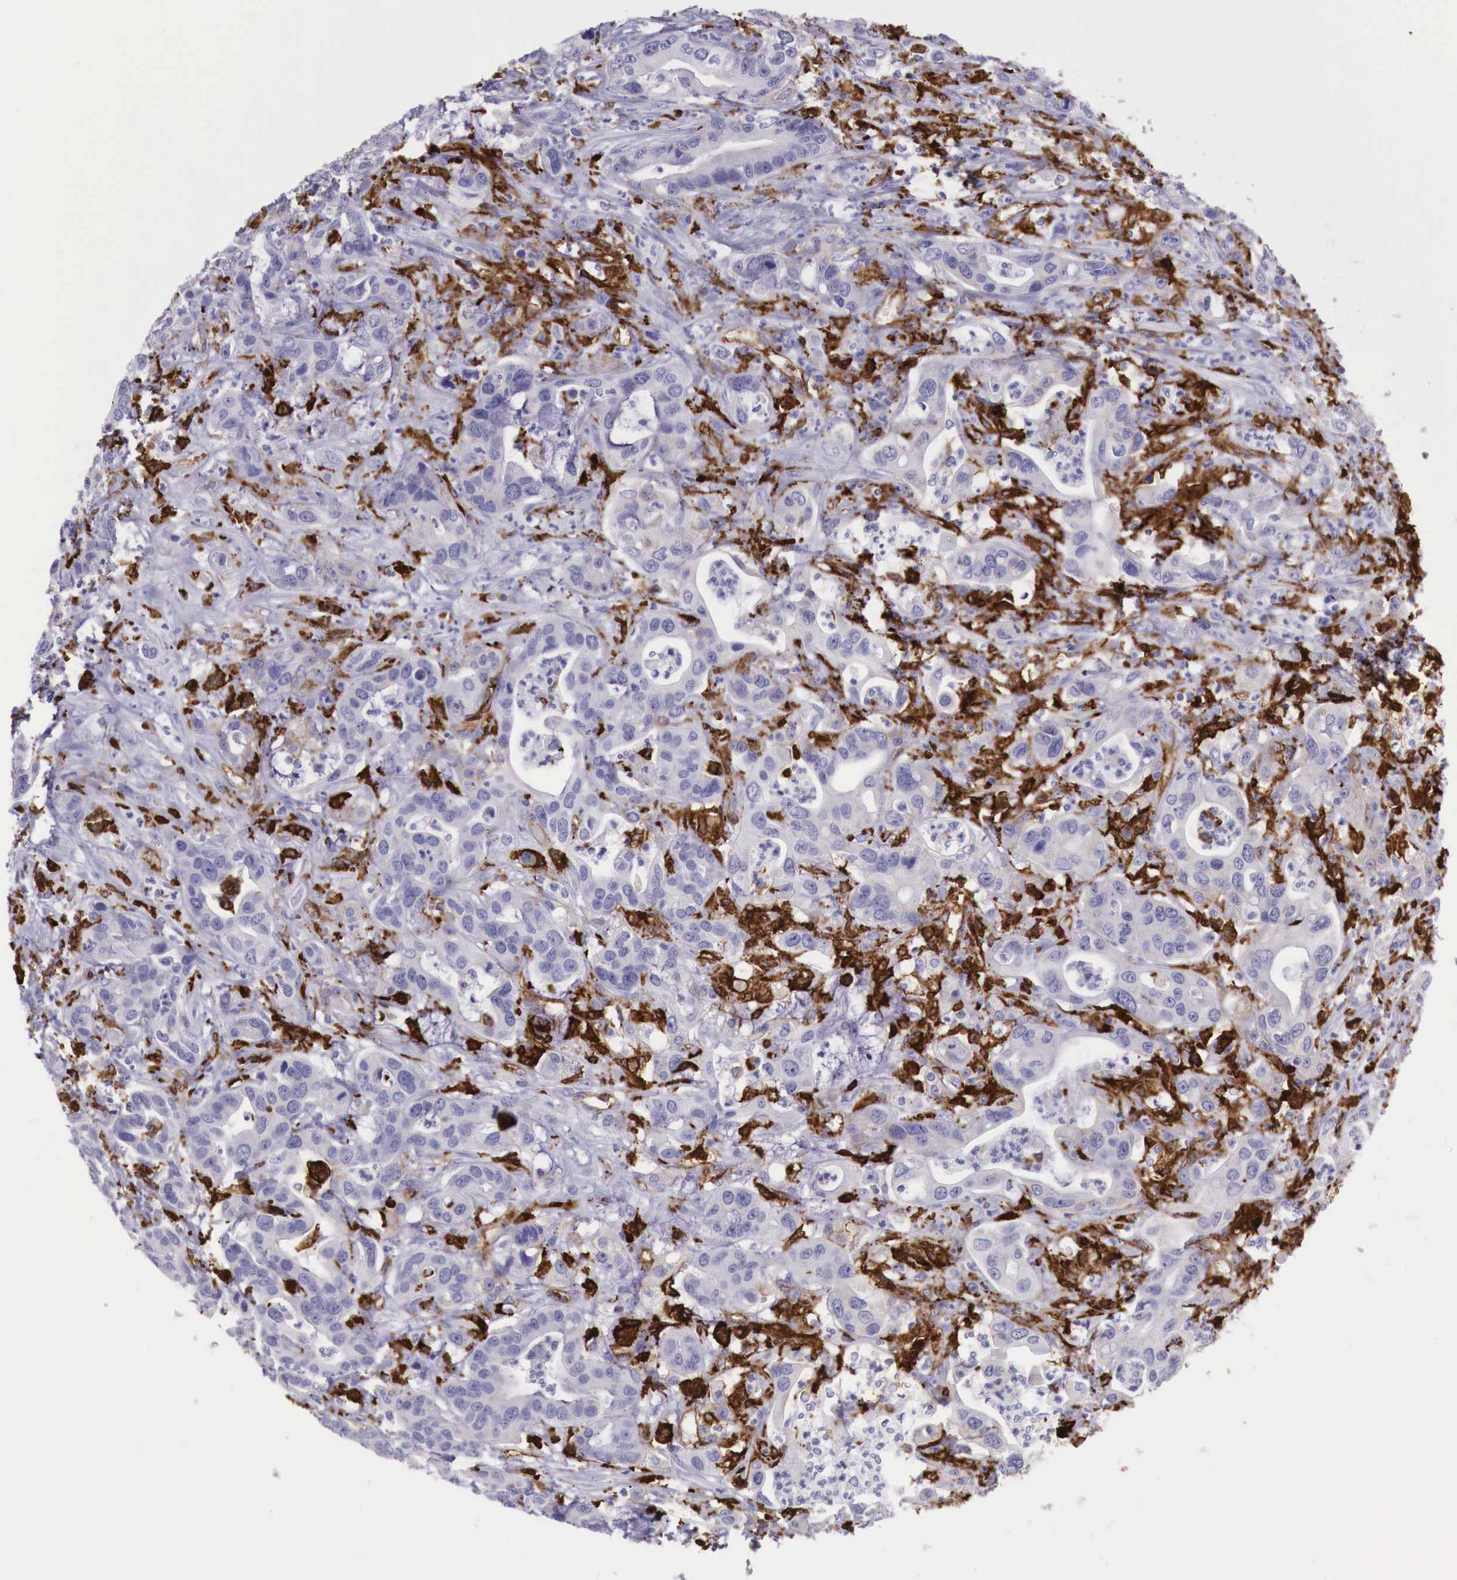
{"staining": {"intensity": "negative", "quantity": "none", "location": "none"}, "tissue": "liver cancer", "cell_type": "Tumor cells", "image_type": "cancer", "snomed": [{"axis": "morphology", "description": "Cholangiocarcinoma"}, {"axis": "topography", "description": "Liver"}], "caption": "Immunohistochemistry (IHC) histopathology image of neoplastic tissue: human cholangiocarcinoma (liver) stained with DAB (3,3'-diaminobenzidine) shows no significant protein expression in tumor cells. (DAB IHC, high magnification).", "gene": "MSR1", "patient": {"sex": "female", "age": 65}}